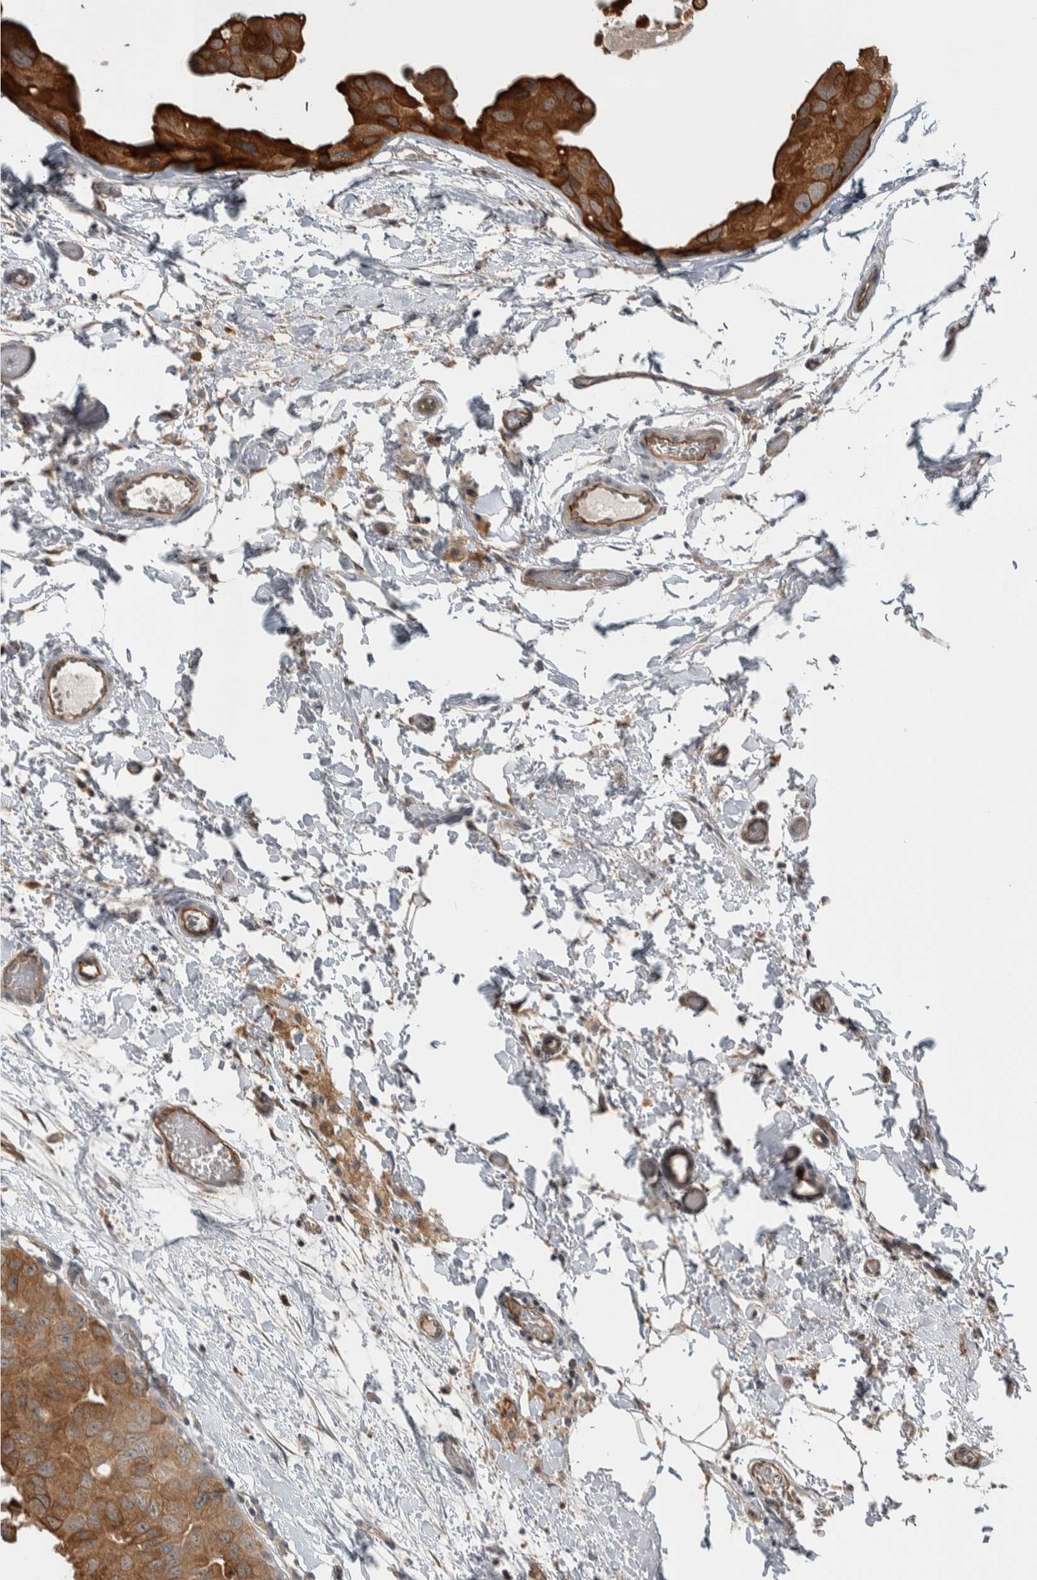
{"staining": {"intensity": "strong", "quantity": ">75%", "location": "cytoplasmic/membranous"}, "tissue": "breast cancer", "cell_type": "Tumor cells", "image_type": "cancer", "snomed": [{"axis": "morphology", "description": "Duct carcinoma"}, {"axis": "topography", "description": "Breast"}], "caption": "About >75% of tumor cells in human breast cancer (intraductal carcinoma) show strong cytoplasmic/membranous protein positivity as visualized by brown immunohistochemical staining.", "gene": "PRDM4", "patient": {"sex": "female", "age": 62}}